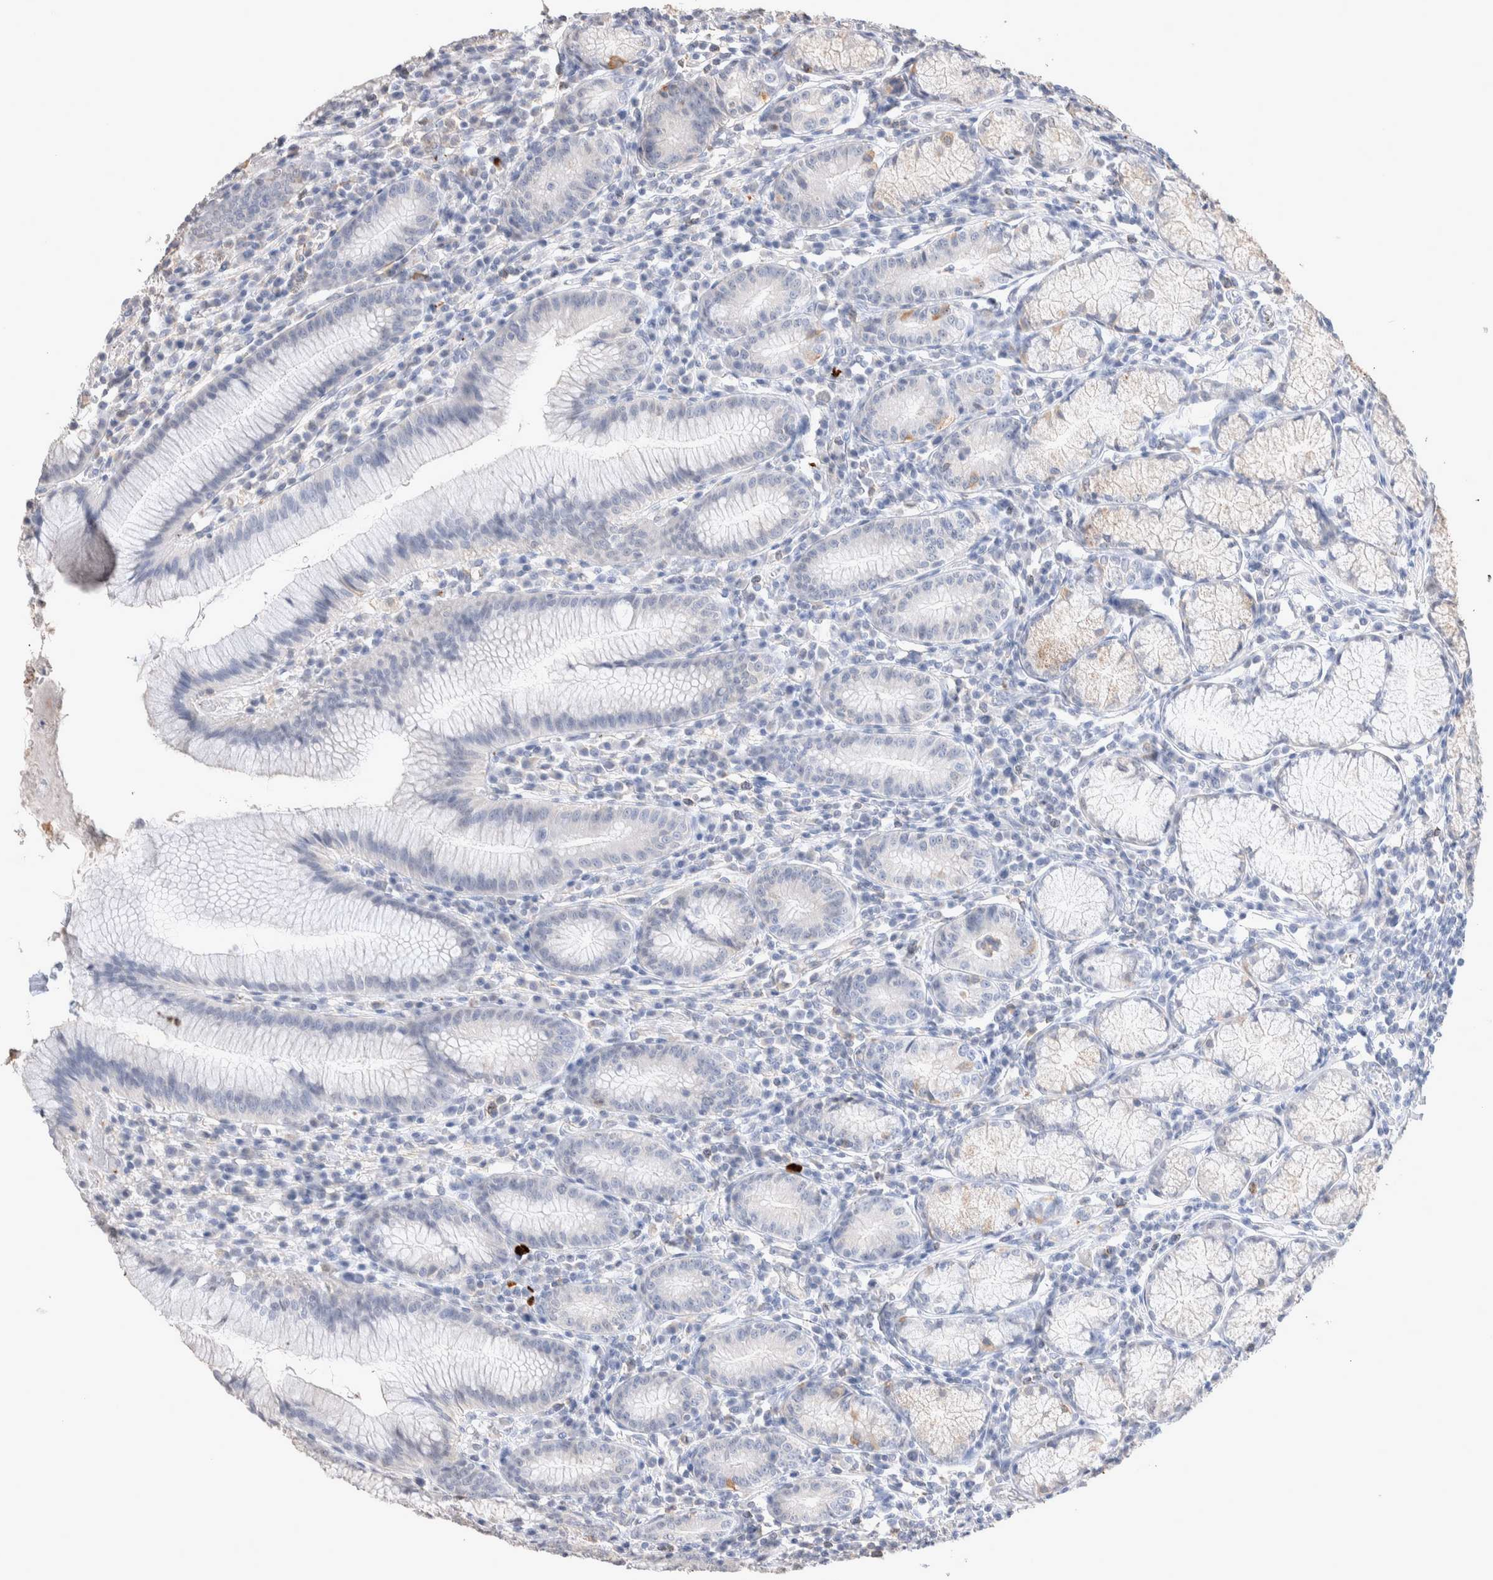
{"staining": {"intensity": "weak", "quantity": "<25%", "location": "cytoplasmic/membranous"}, "tissue": "stomach", "cell_type": "Glandular cells", "image_type": "normal", "snomed": [{"axis": "morphology", "description": "Normal tissue, NOS"}, {"axis": "topography", "description": "Stomach"}], "caption": "DAB (3,3'-diaminobenzidine) immunohistochemical staining of benign stomach displays no significant positivity in glandular cells. (Brightfield microscopy of DAB immunohistochemistry at high magnification).", "gene": "FFAR2", "patient": {"sex": "male", "age": 55}}